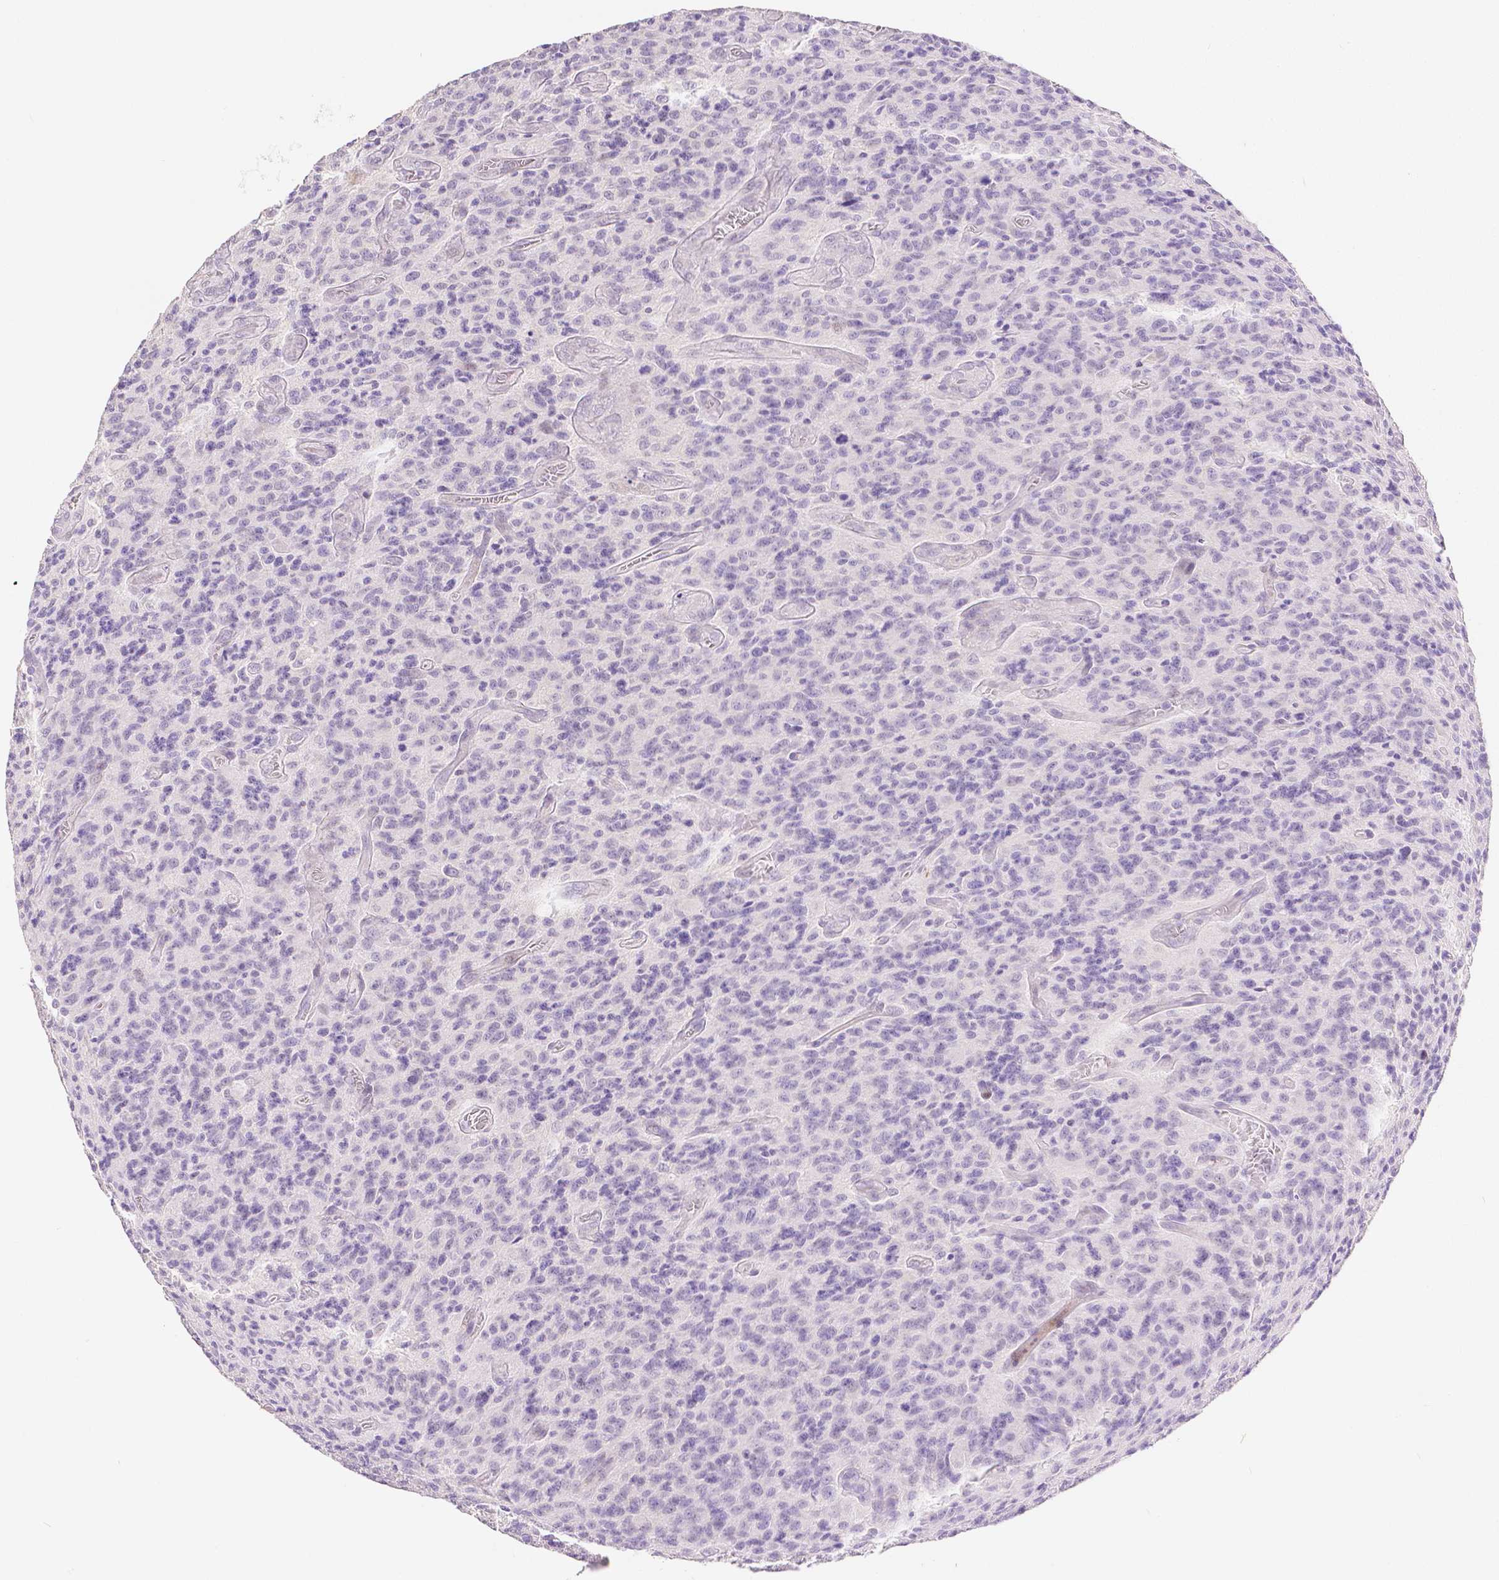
{"staining": {"intensity": "negative", "quantity": "none", "location": "none"}, "tissue": "glioma", "cell_type": "Tumor cells", "image_type": "cancer", "snomed": [{"axis": "morphology", "description": "Glioma, malignant, High grade"}, {"axis": "topography", "description": "Brain"}], "caption": "This is an immunohistochemistry micrograph of human glioma. There is no staining in tumor cells.", "gene": "HNF1B", "patient": {"sex": "male", "age": 76}}